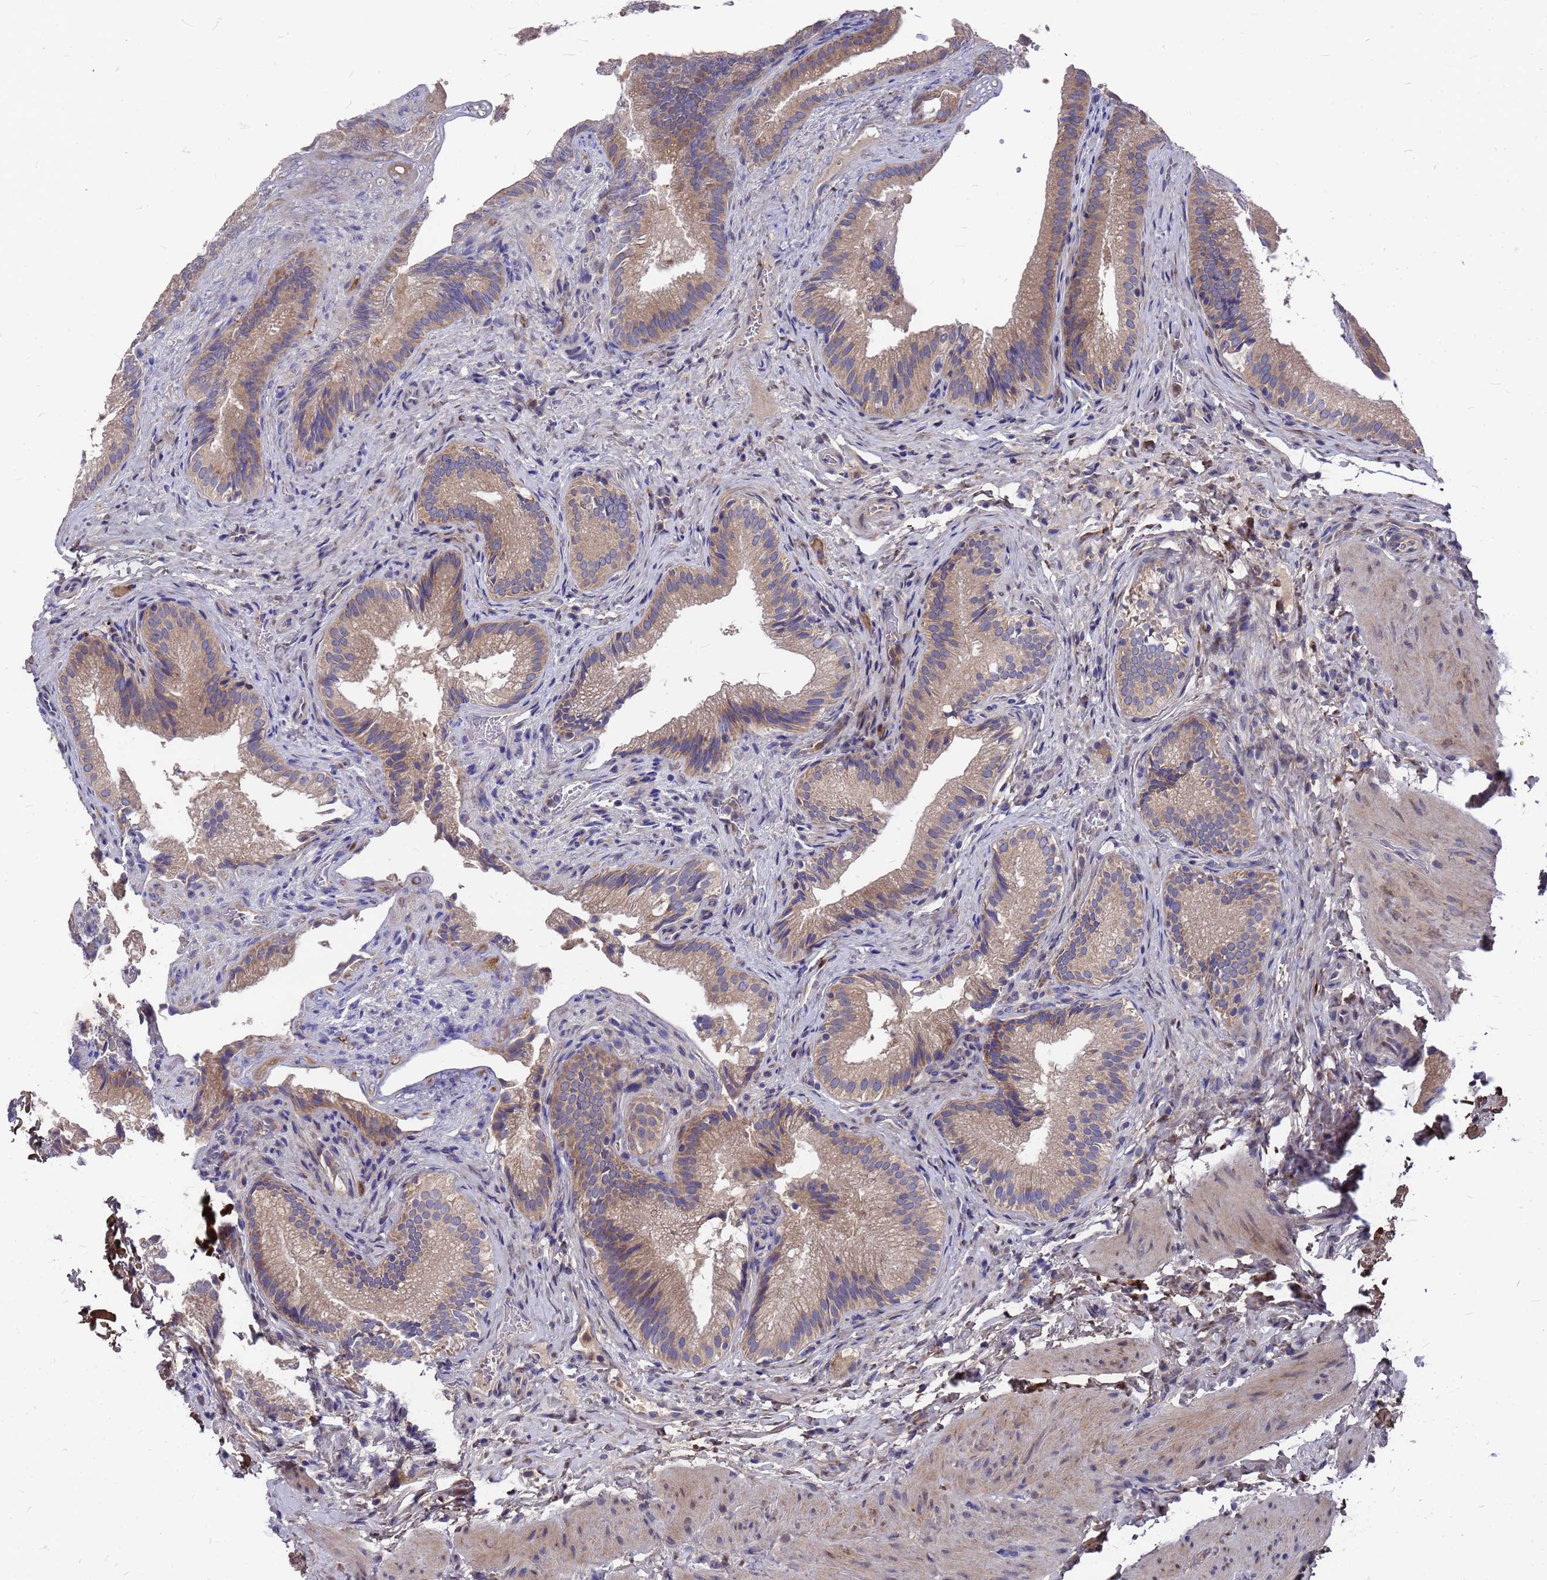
{"staining": {"intensity": "moderate", "quantity": ">75%", "location": "cytoplasmic/membranous"}, "tissue": "gallbladder", "cell_type": "Glandular cells", "image_type": "normal", "snomed": [{"axis": "morphology", "description": "Normal tissue, NOS"}, {"axis": "topography", "description": "Gallbladder"}], "caption": "This micrograph exhibits immunohistochemistry (IHC) staining of benign gallbladder, with medium moderate cytoplasmic/membranous expression in approximately >75% of glandular cells.", "gene": "ZNF717", "patient": {"sex": "female", "age": 30}}